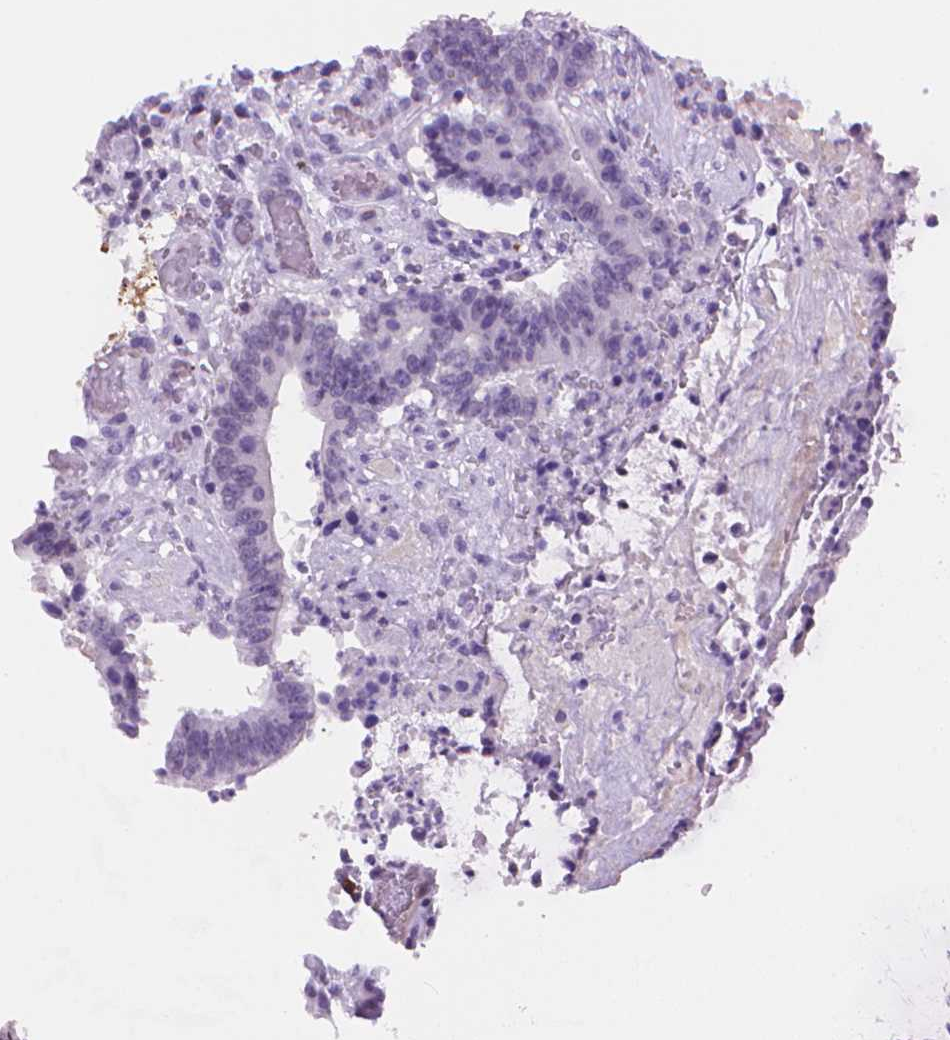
{"staining": {"intensity": "negative", "quantity": "none", "location": "none"}, "tissue": "colorectal cancer", "cell_type": "Tumor cells", "image_type": "cancer", "snomed": [{"axis": "morphology", "description": "Adenocarcinoma, NOS"}, {"axis": "topography", "description": "Colon"}], "caption": "Immunohistochemistry of colorectal cancer (adenocarcinoma) displays no positivity in tumor cells.", "gene": "TMEM184A", "patient": {"sex": "female", "age": 43}}